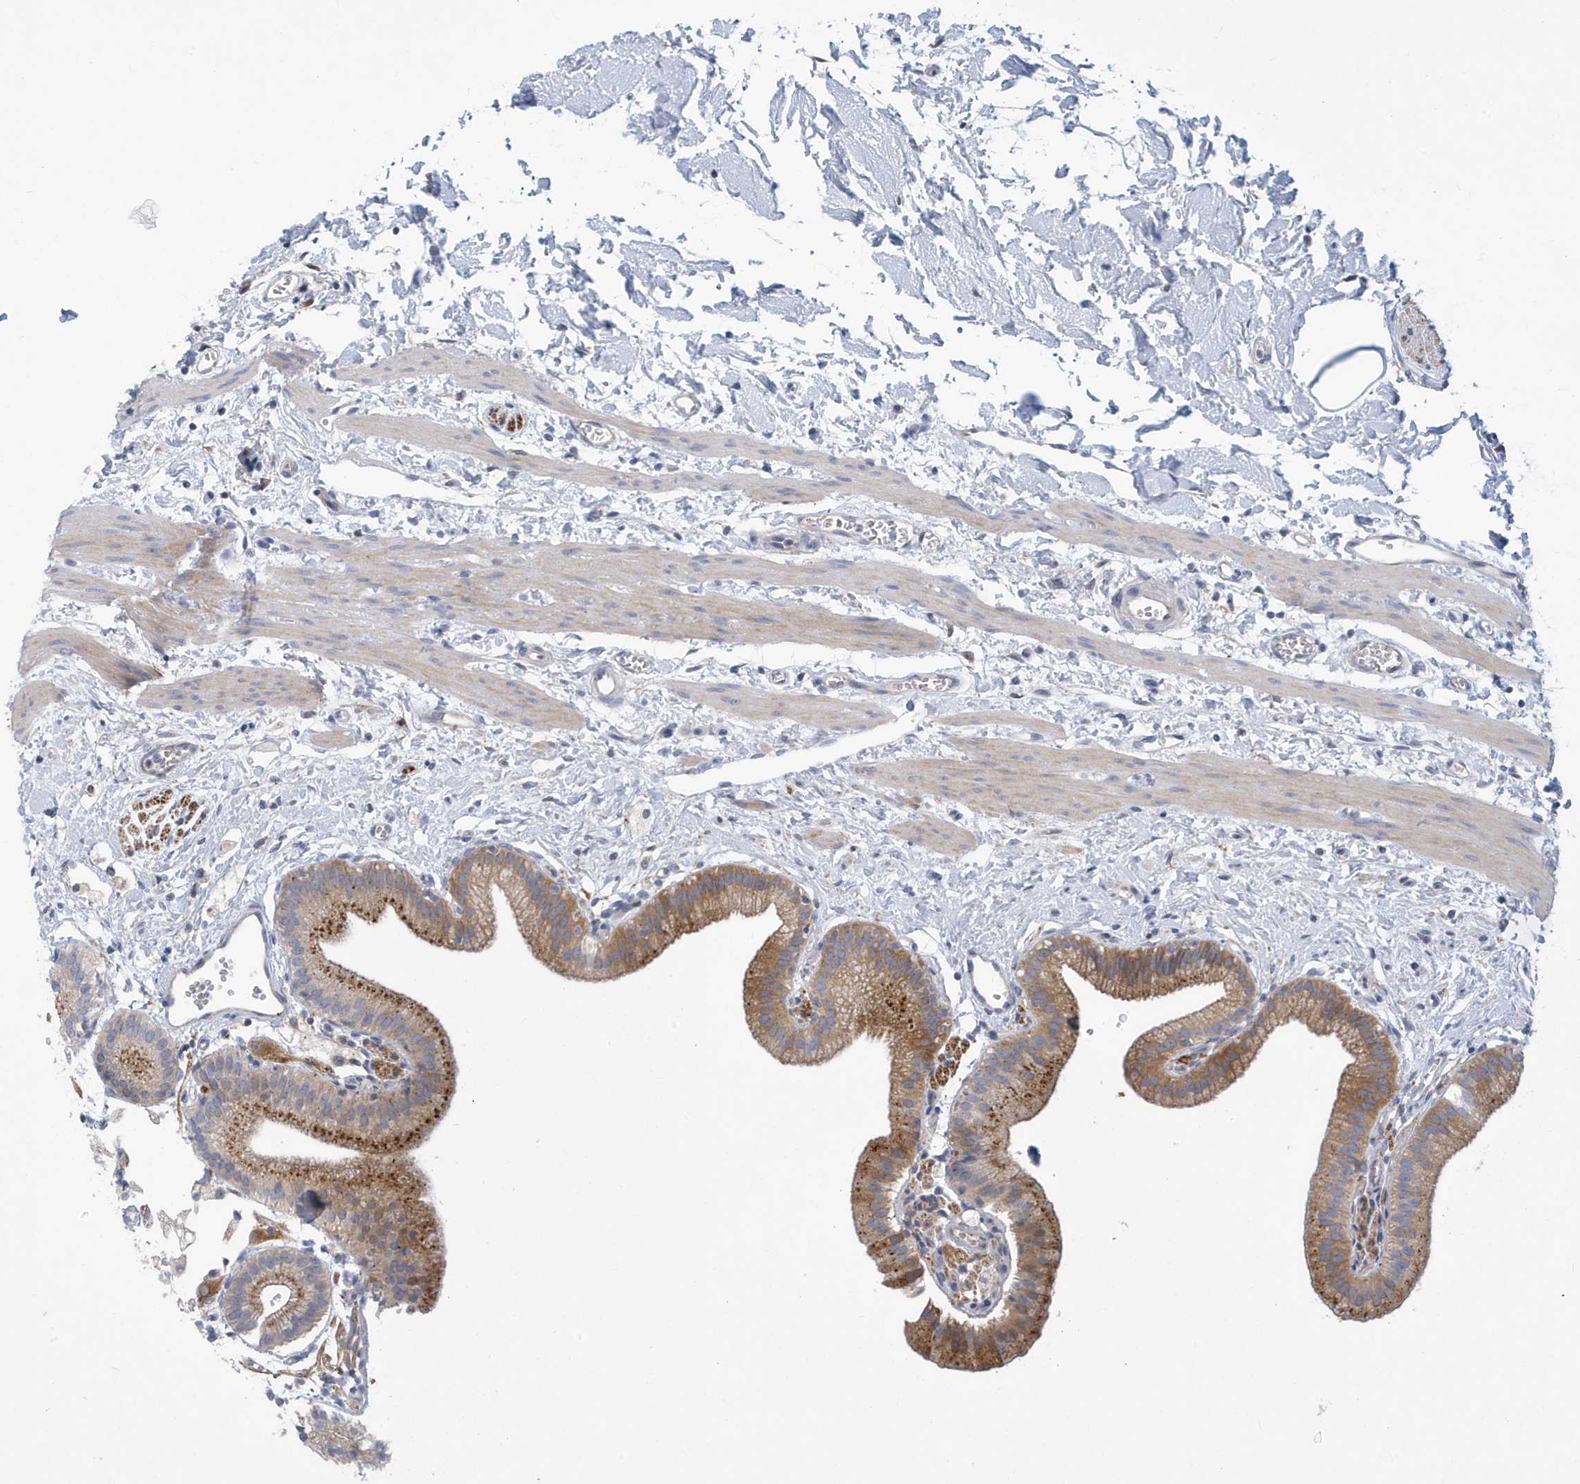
{"staining": {"intensity": "moderate", "quantity": ">75%", "location": "cytoplasmic/membranous"}, "tissue": "gallbladder", "cell_type": "Glandular cells", "image_type": "normal", "snomed": [{"axis": "morphology", "description": "Normal tissue, NOS"}, {"axis": "topography", "description": "Gallbladder"}], "caption": "A micrograph showing moderate cytoplasmic/membranous expression in about >75% of glandular cells in benign gallbladder, as visualized by brown immunohistochemical staining.", "gene": "VTA1", "patient": {"sex": "male", "age": 55}}